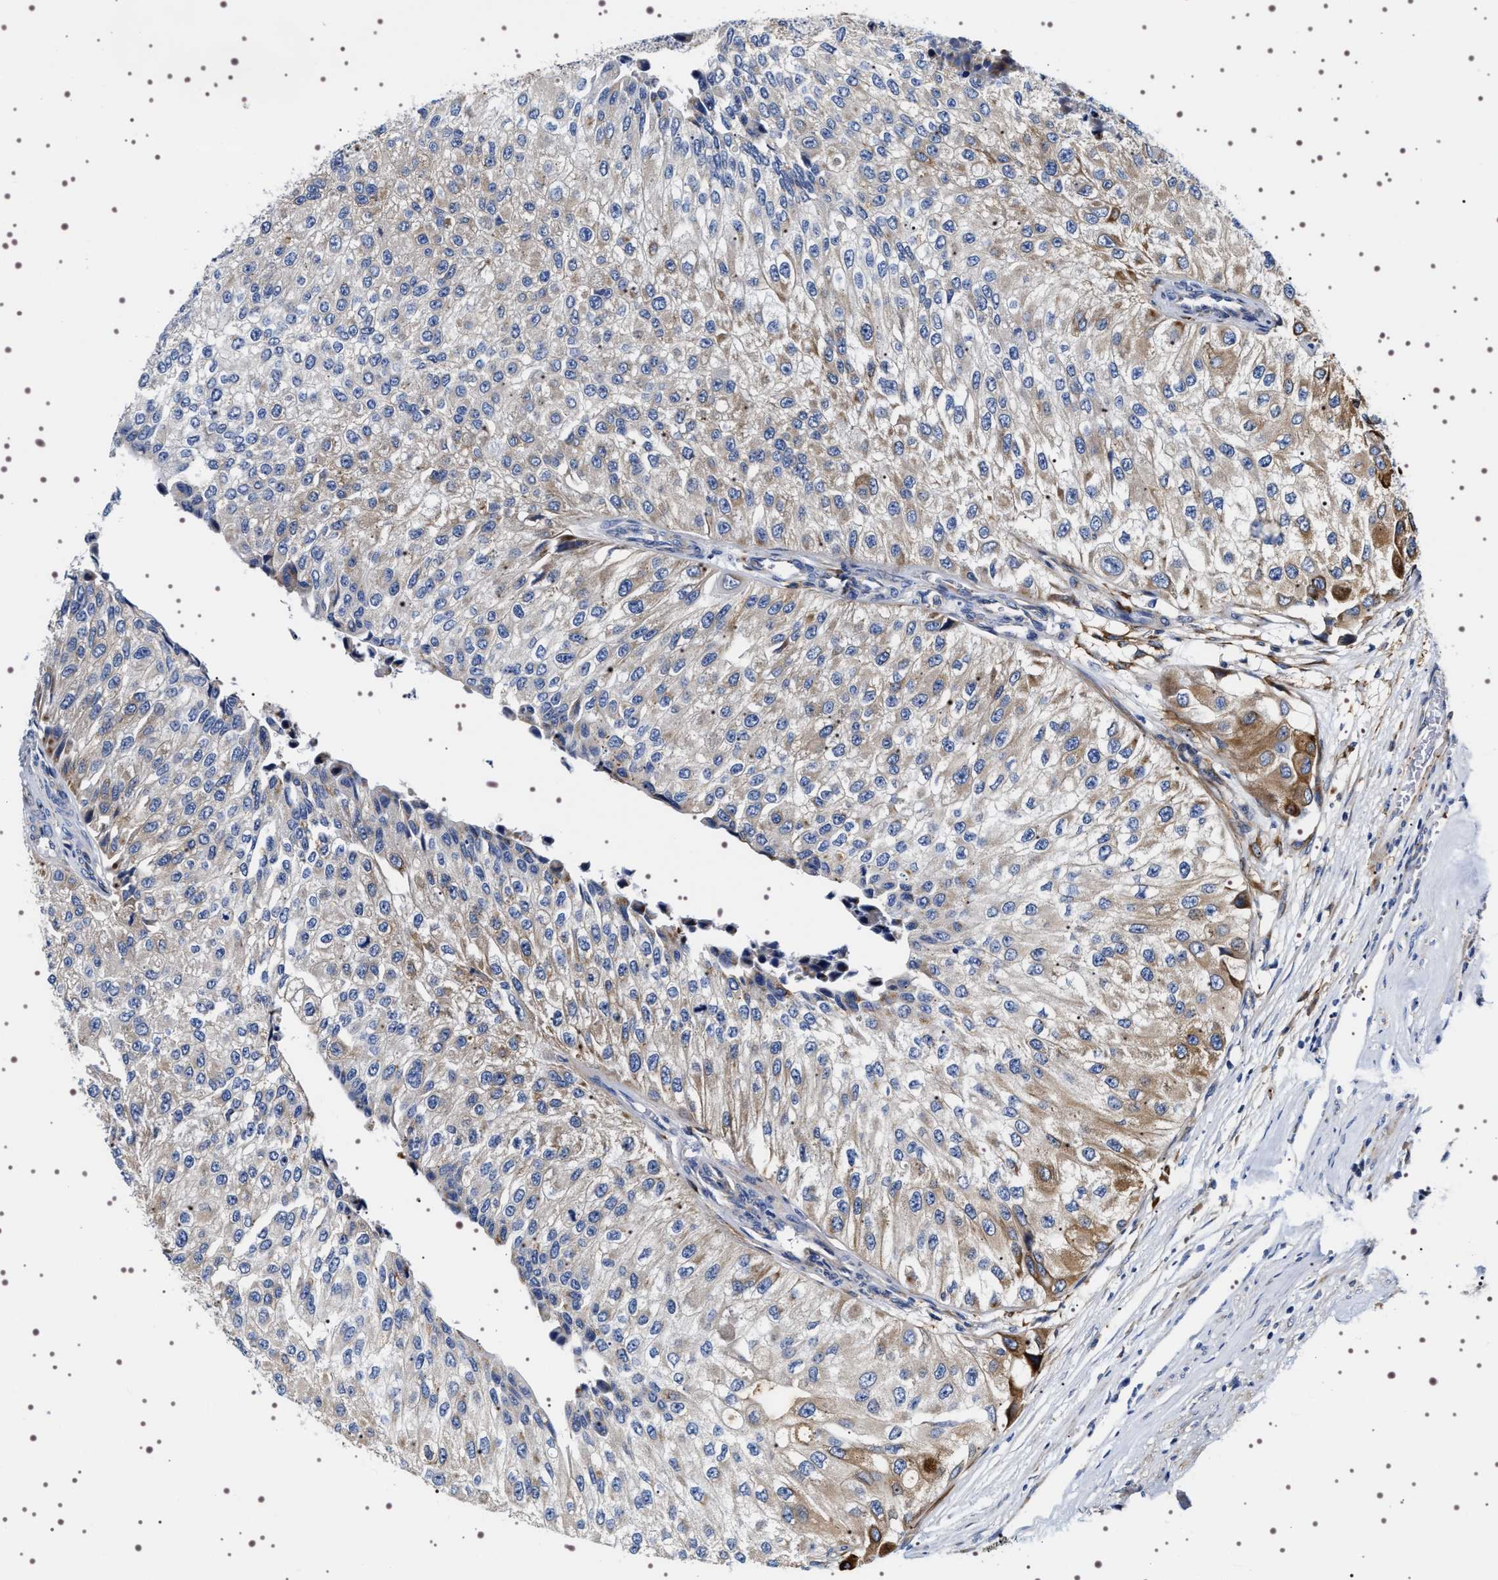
{"staining": {"intensity": "moderate", "quantity": "<25%", "location": "cytoplasmic/membranous"}, "tissue": "urothelial cancer", "cell_type": "Tumor cells", "image_type": "cancer", "snomed": [{"axis": "morphology", "description": "Urothelial carcinoma, High grade"}, {"axis": "topography", "description": "Kidney"}, {"axis": "topography", "description": "Urinary bladder"}], "caption": "Protein staining exhibits moderate cytoplasmic/membranous staining in about <25% of tumor cells in urothelial carcinoma (high-grade). Immunohistochemistry stains the protein in brown and the nuclei are stained blue.", "gene": "SQLE", "patient": {"sex": "male", "age": 77}}